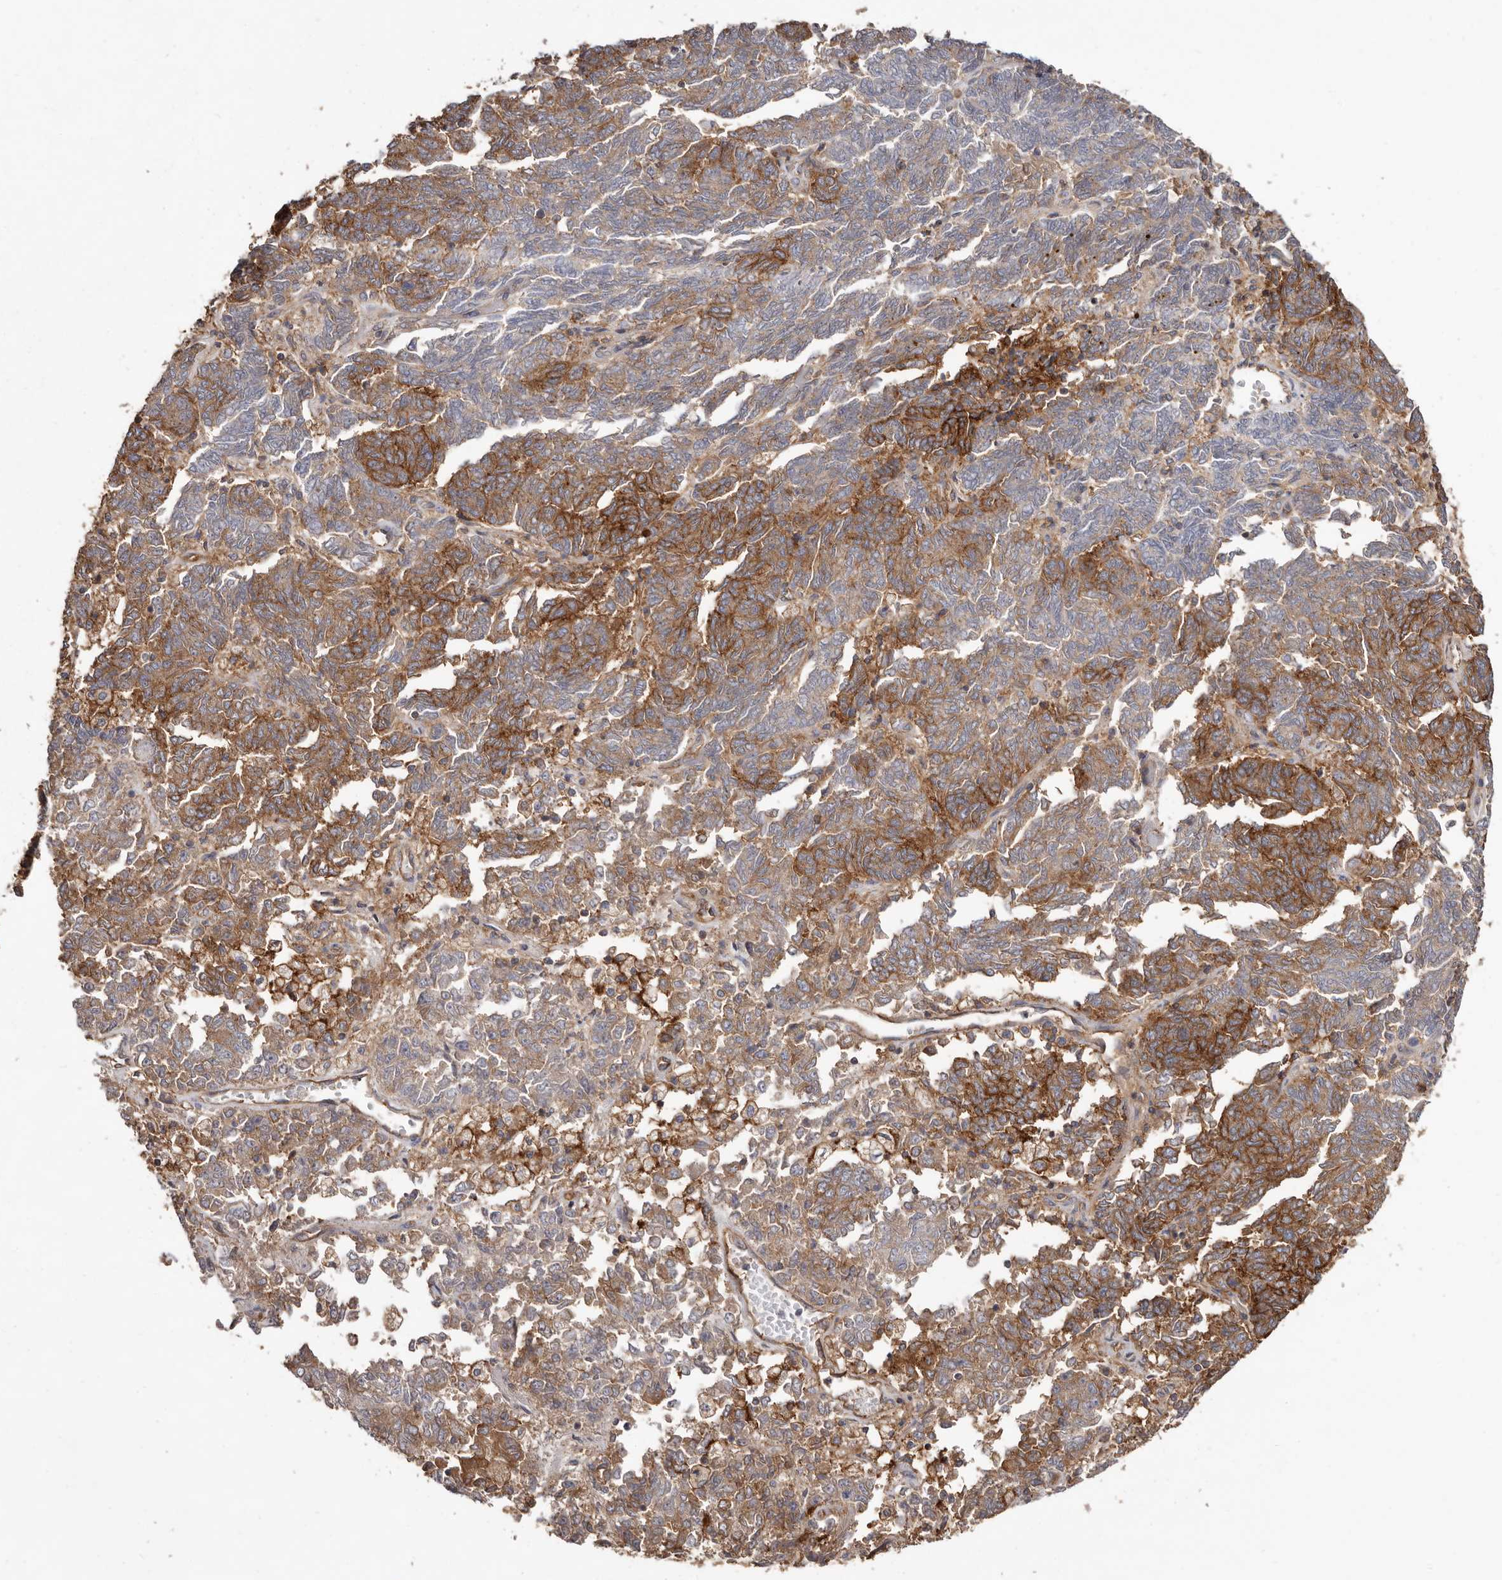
{"staining": {"intensity": "moderate", "quantity": "25%-75%", "location": "cytoplasmic/membranous"}, "tissue": "endometrial cancer", "cell_type": "Tumor cells", "image_type": "cancer", "snomed": [{"axis": "morphology", "description": "Adenocarcinoma, NOS"}, {"axis": "topography", "description": "Endometrium"}], "caption": "There is medium levels of moderate cytoplasmic/membranous staining in tumor cells of endometrial cancer, as demonstrated by immunohistochemical staining (brown color).", "gene": "MMACHC", "patient": {"sex": "female", "age": 80}}